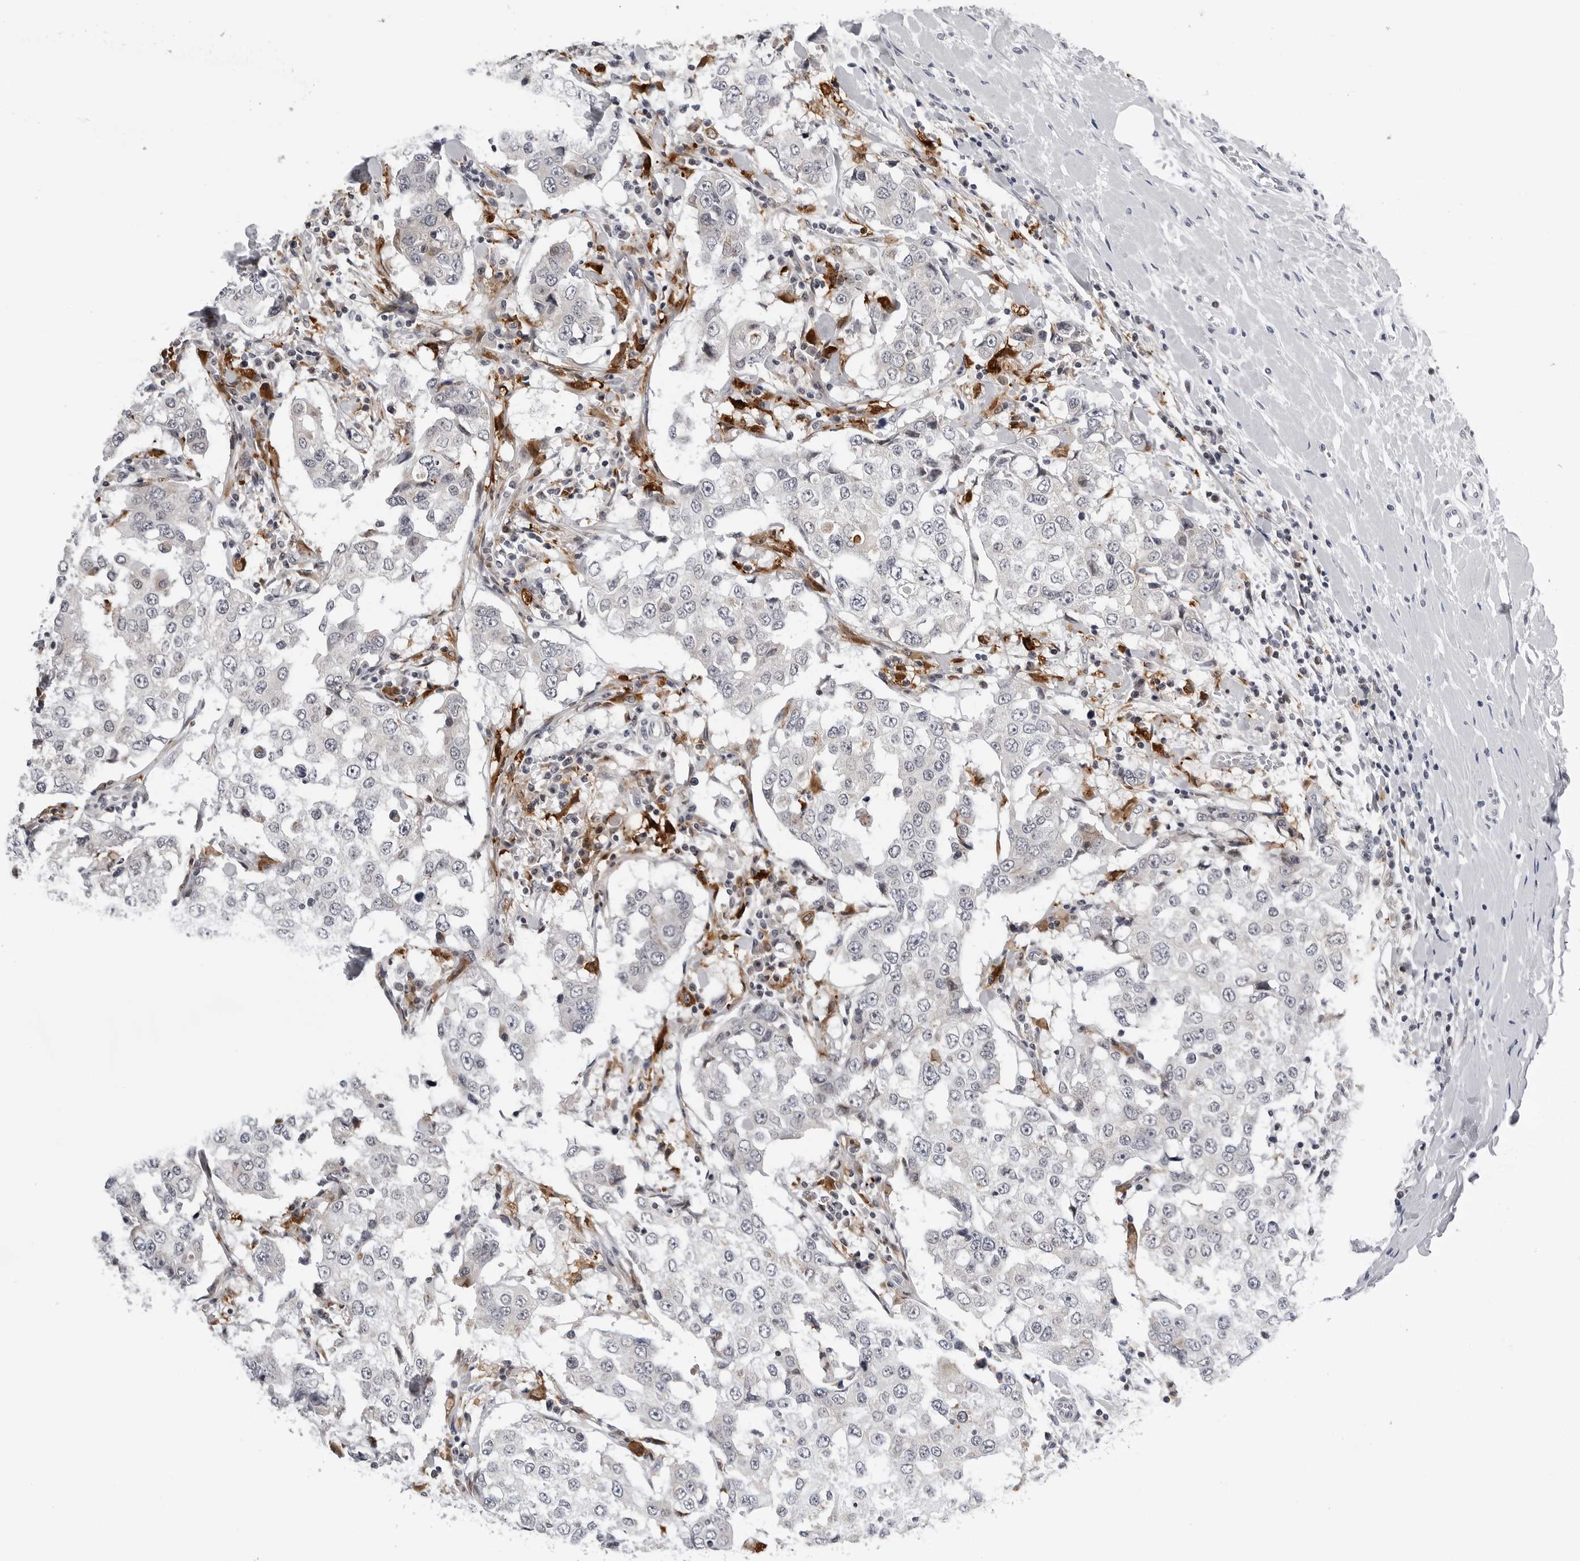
{"staining": {"intensity": "negative", "quantity": "none", "location": "none"}, "tissue": "breast cancer", "cell_type": "Tumor cells", "image_type": "cancer", "snomed": [{"axis": "morphology", "description": "Duct carcinoma"}, {"axis": "topography", "description": "Breast"}], "caption": "Tumor cells show no significant protein expression in breast cancer (infiltrating ductal carcinoma). (DAB IHC, high magnification).", "gene": "CDK20", "patient": {"sex": "female", "age": 27}}